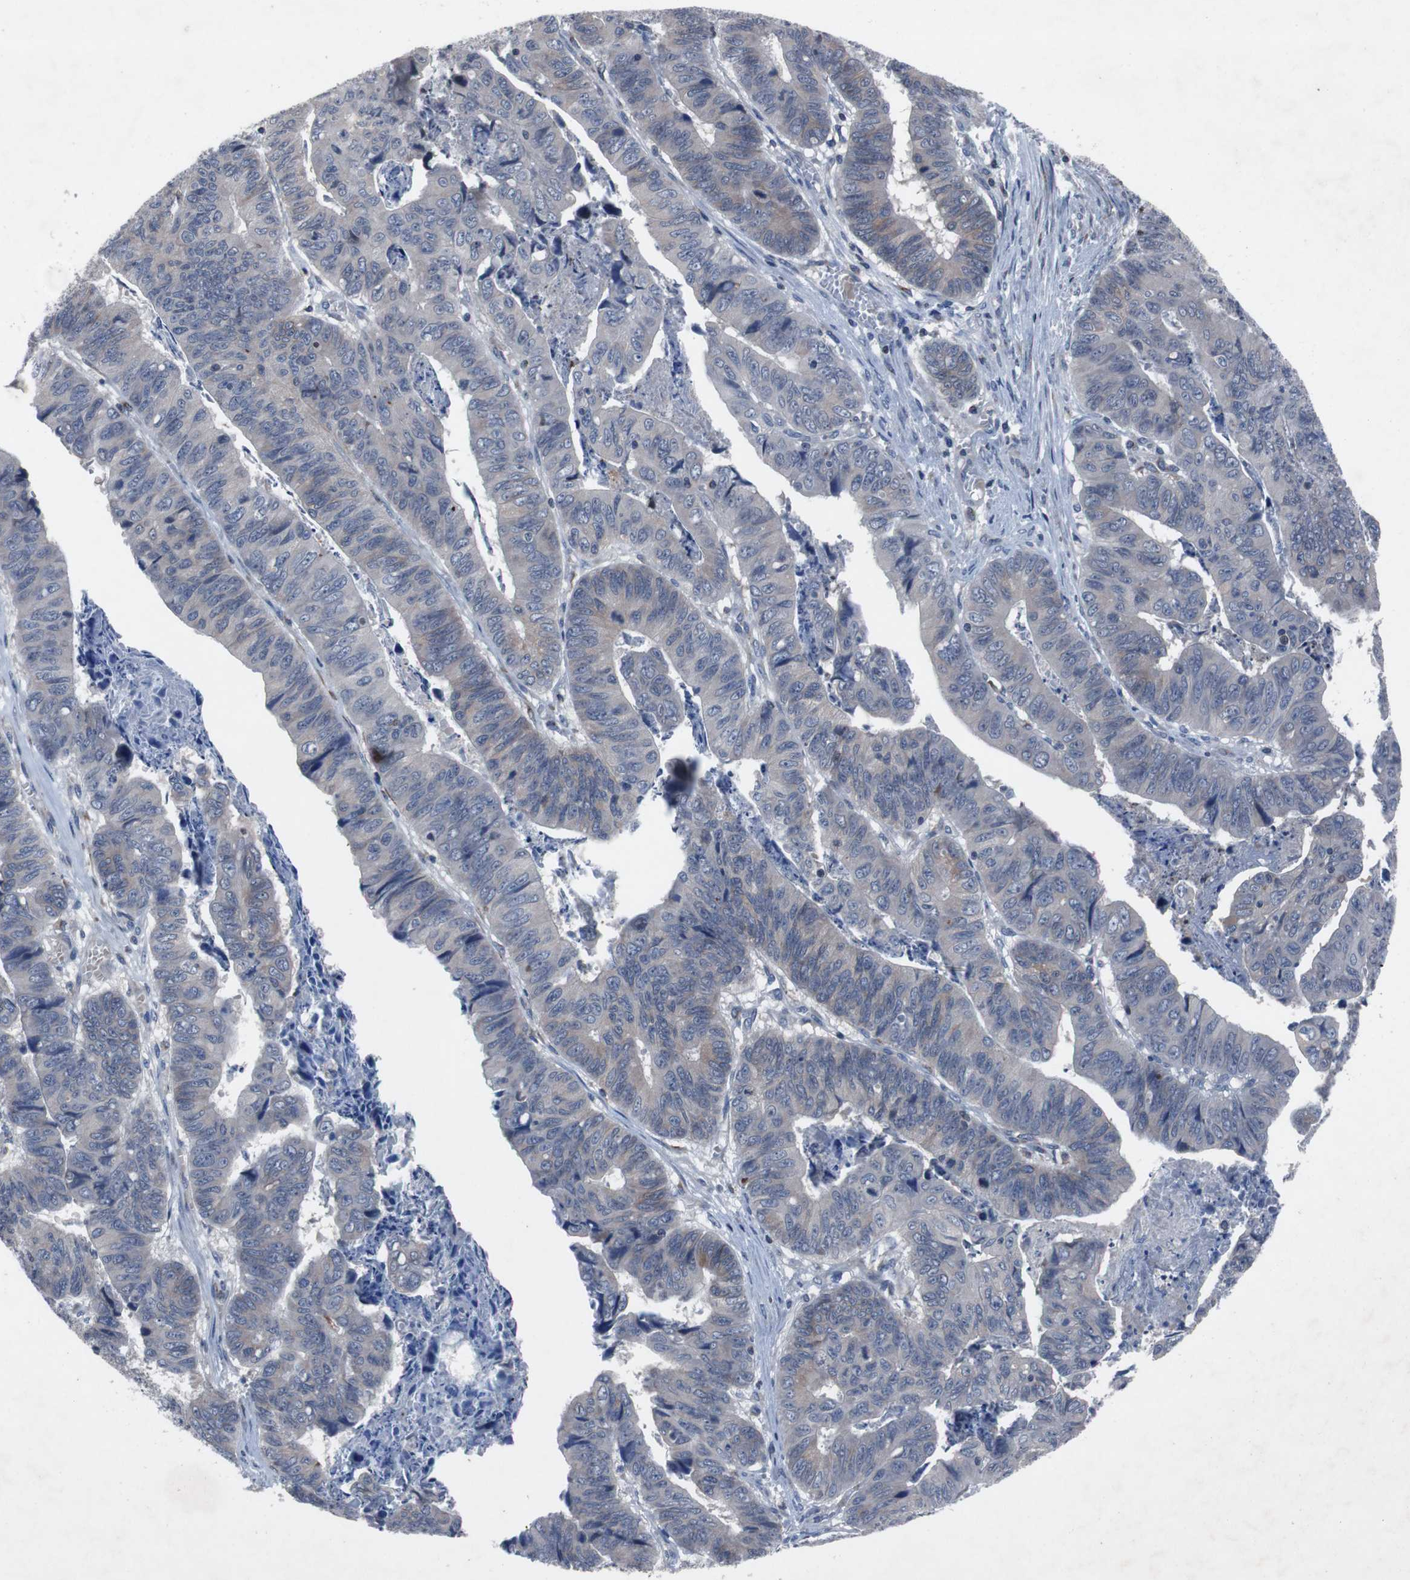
{"staining": {"intensity": "weak", "quantity": "<25%", "location": "cytoplasmic/membranous"}, "tissue": "stomach cancer", "cell_type": "Tumor cells", "image_type": "cancer", "snomed": [{"axis": "morphology", "description": "Adenocarcinoma, NOS"}, {"axis": "topography", "description": "Stomach, lower"}], "caption": "IHC image of human stomach cancer stained for a protein (brown), which reveals no staining in tumor cells. (Immunohistochemistry, brightfield microscopy, high magnification).", "gene": "MUTYH", "patient": {"sex": "male", "age": 77}}